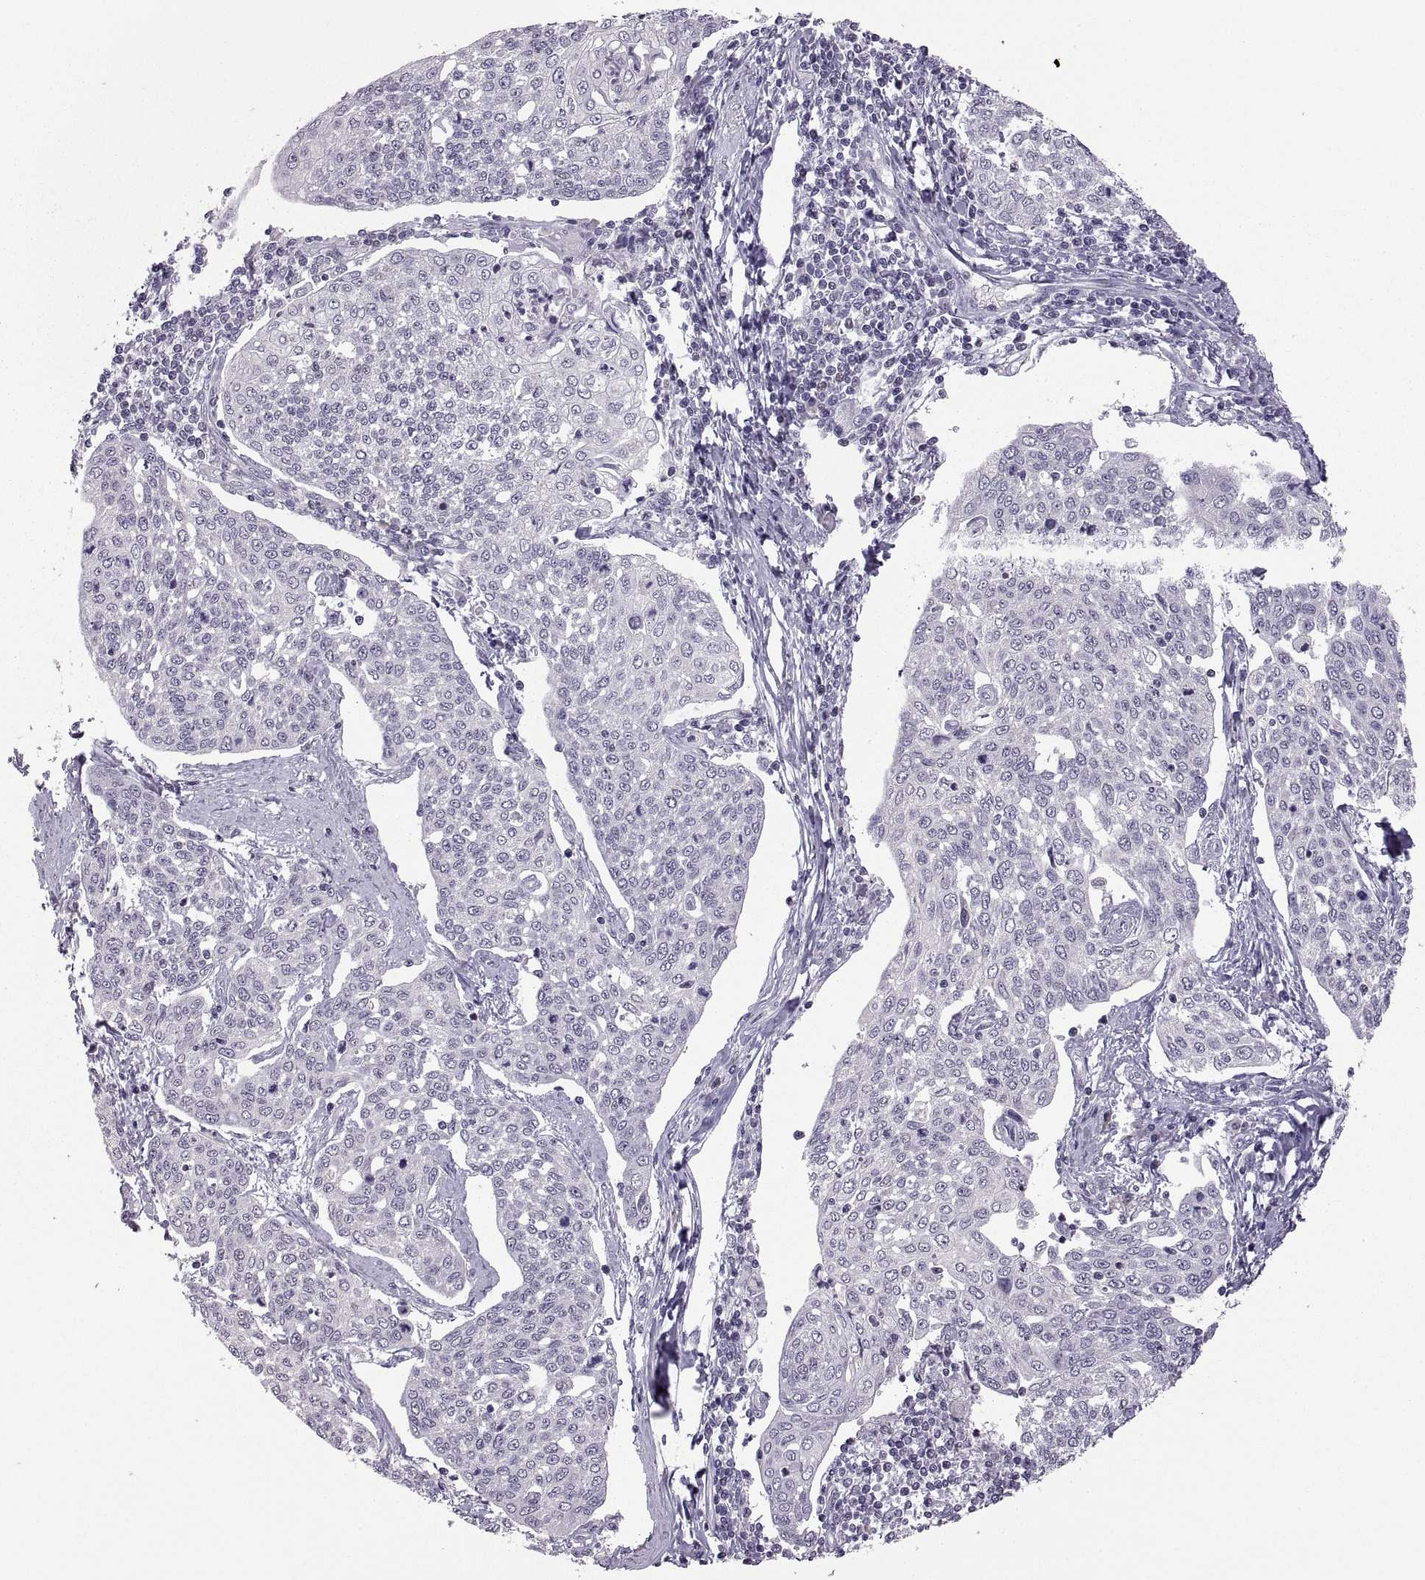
{"staining": {"intensity": "negative", "quantity": "none", "location": "none"}, "tissue": "cervical cancer", "cell_type": "Tumor cells", "image_type": "cancer", "snomed": [{"axis": "morphology", "description": "Squamous cell carcinoma, NOS"}, {"axis": "topography", "description": "Cervix"}], "caption": "This is an IHC image of human cervical squamous cell carcinoma. There is no expression in tumor cells.", "gene": "NEK2", "patient": {"sex": "female", "age": 34}}